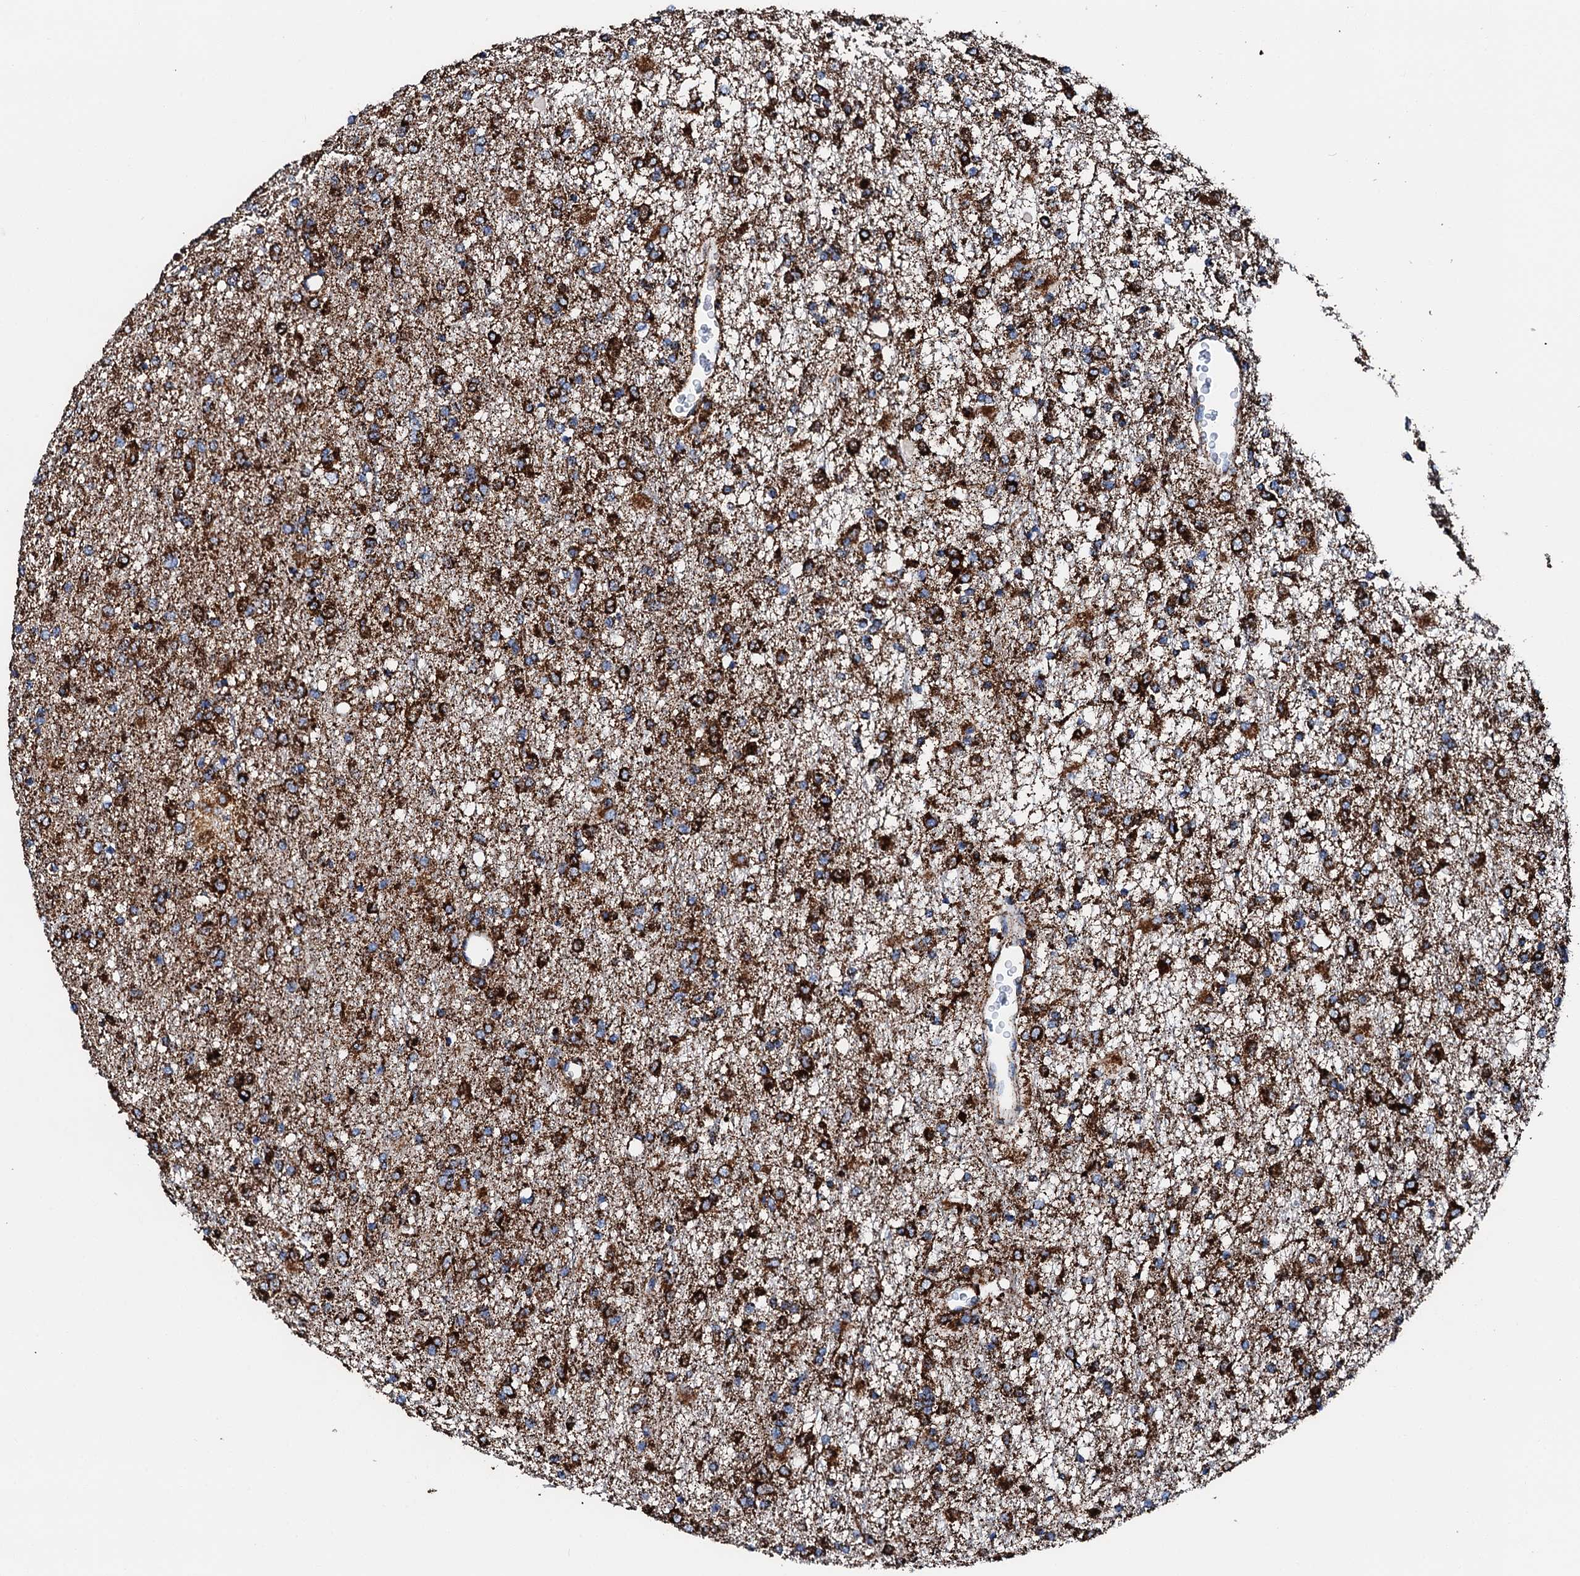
{"staining": {"intensity": "strong", "quantity": ">75%", "location": "cytoplasmic/membranous"}, "tissue": "glioma", "cell_type": "Tumor cells", "image_type": "cancer", "snomed": [{"axis": "morphology", "description": "Glioma, malignant, Low grade"}, {"axis": "topography", "description": "Brain"}], "caption": "A brown stain highlights strong cytoplasmic/membranous expression of a protein in glioma tumor cells.", "gene": "HADH", "patient": {"sex": "male", "age": 65}}